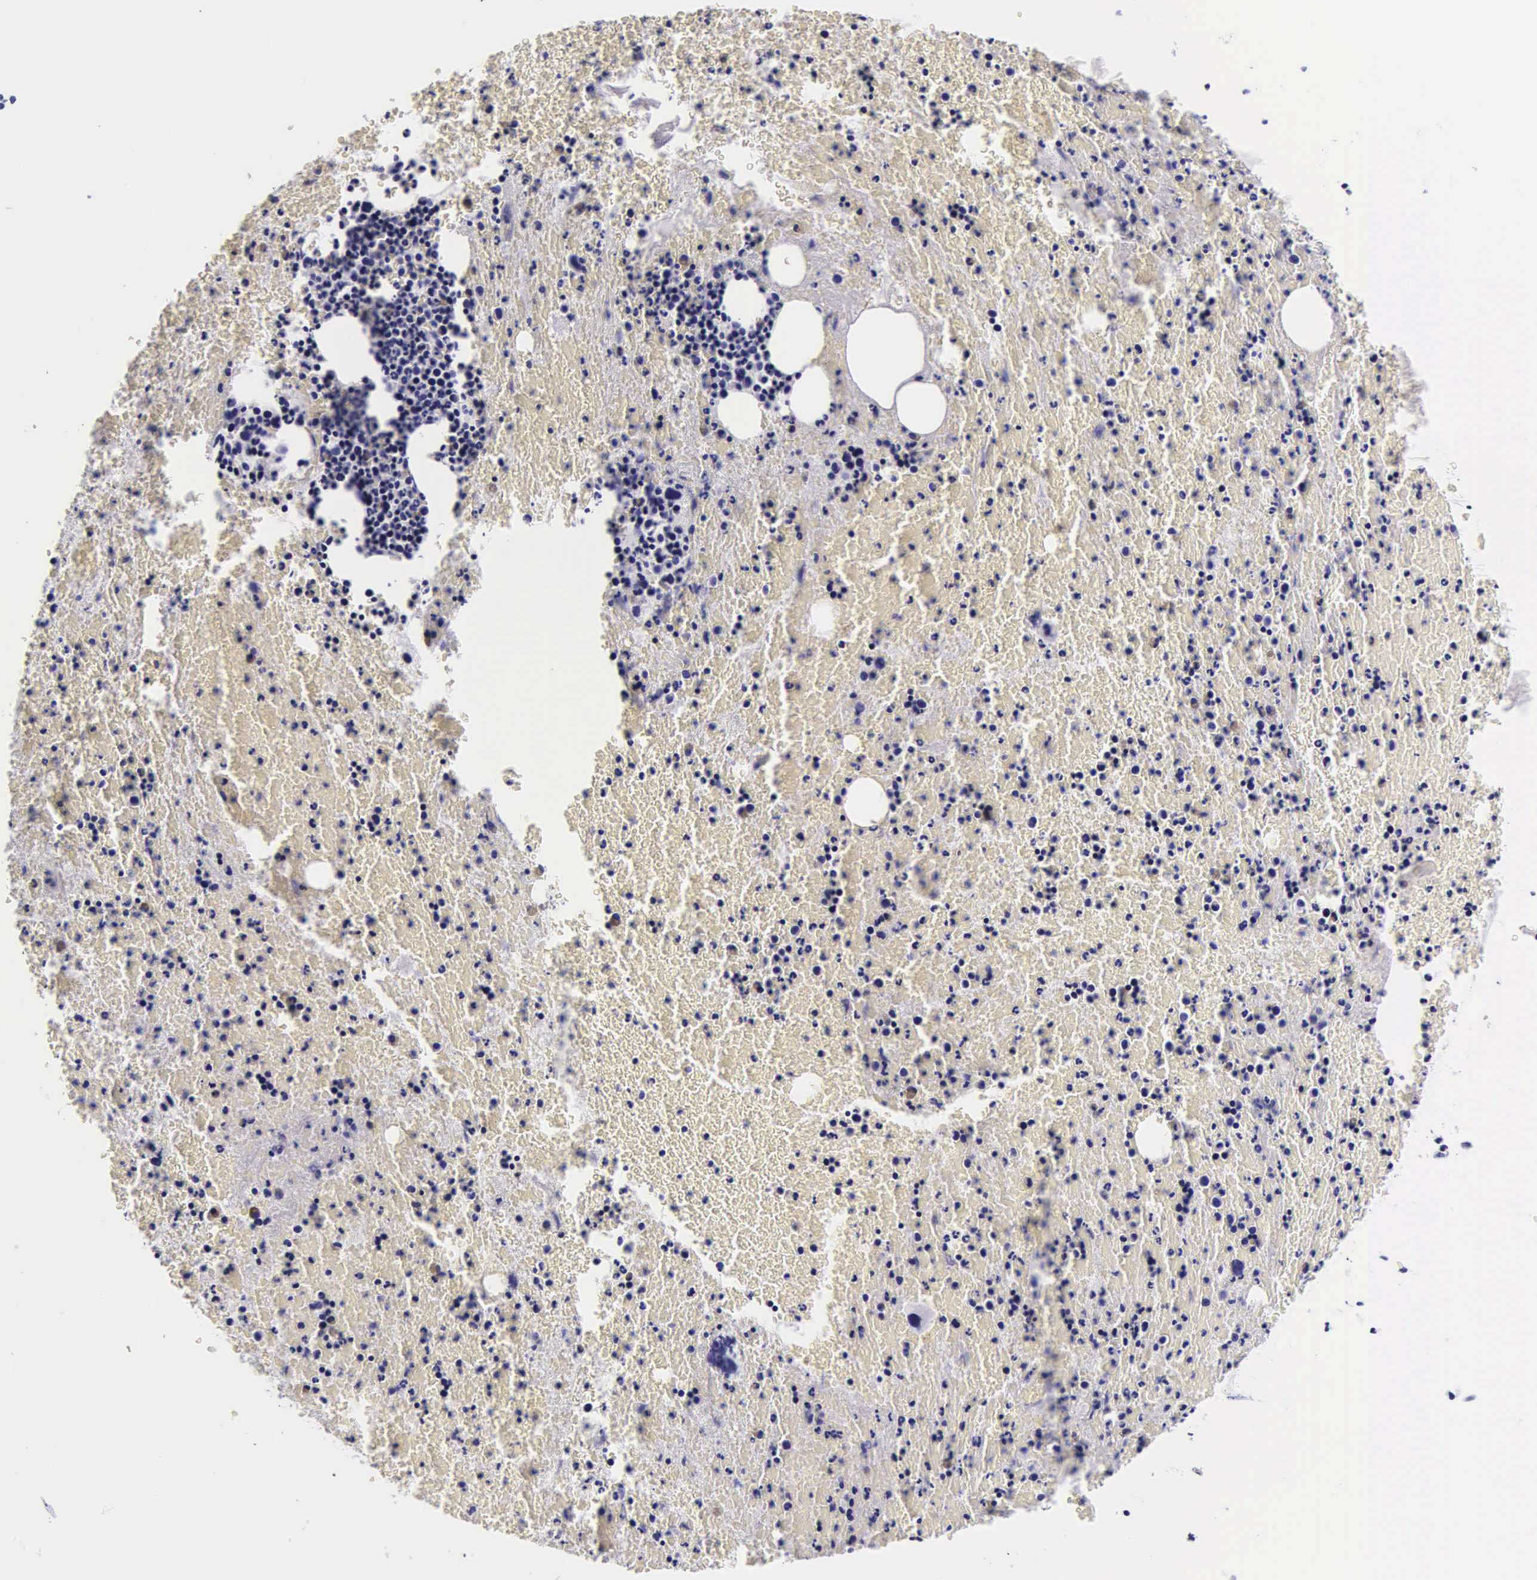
{"staining": {"intensity": "negative", "quantity": "none", "location": "none"}, "tissue": "bone marrow", "cell_type": "Hematopoietic cells", "image_type": "normal", "snomed": [{"axis": "morphology", "description": "Normal tissue, NOS"}, {"axis": "topography", "description": "Bone marrow"}], "caption": "An immunohistochemistry image of normal bone marrow is shown. There is no staining in hematopoietic cells of bone marrow. (Stains: DAB immunohistochemistry with hematoxylin counter stain, Microscopy: brightfield microscopy at high magnification).", "gene": "DGCR2", "patient": {"sex": "female", "age": 53}}